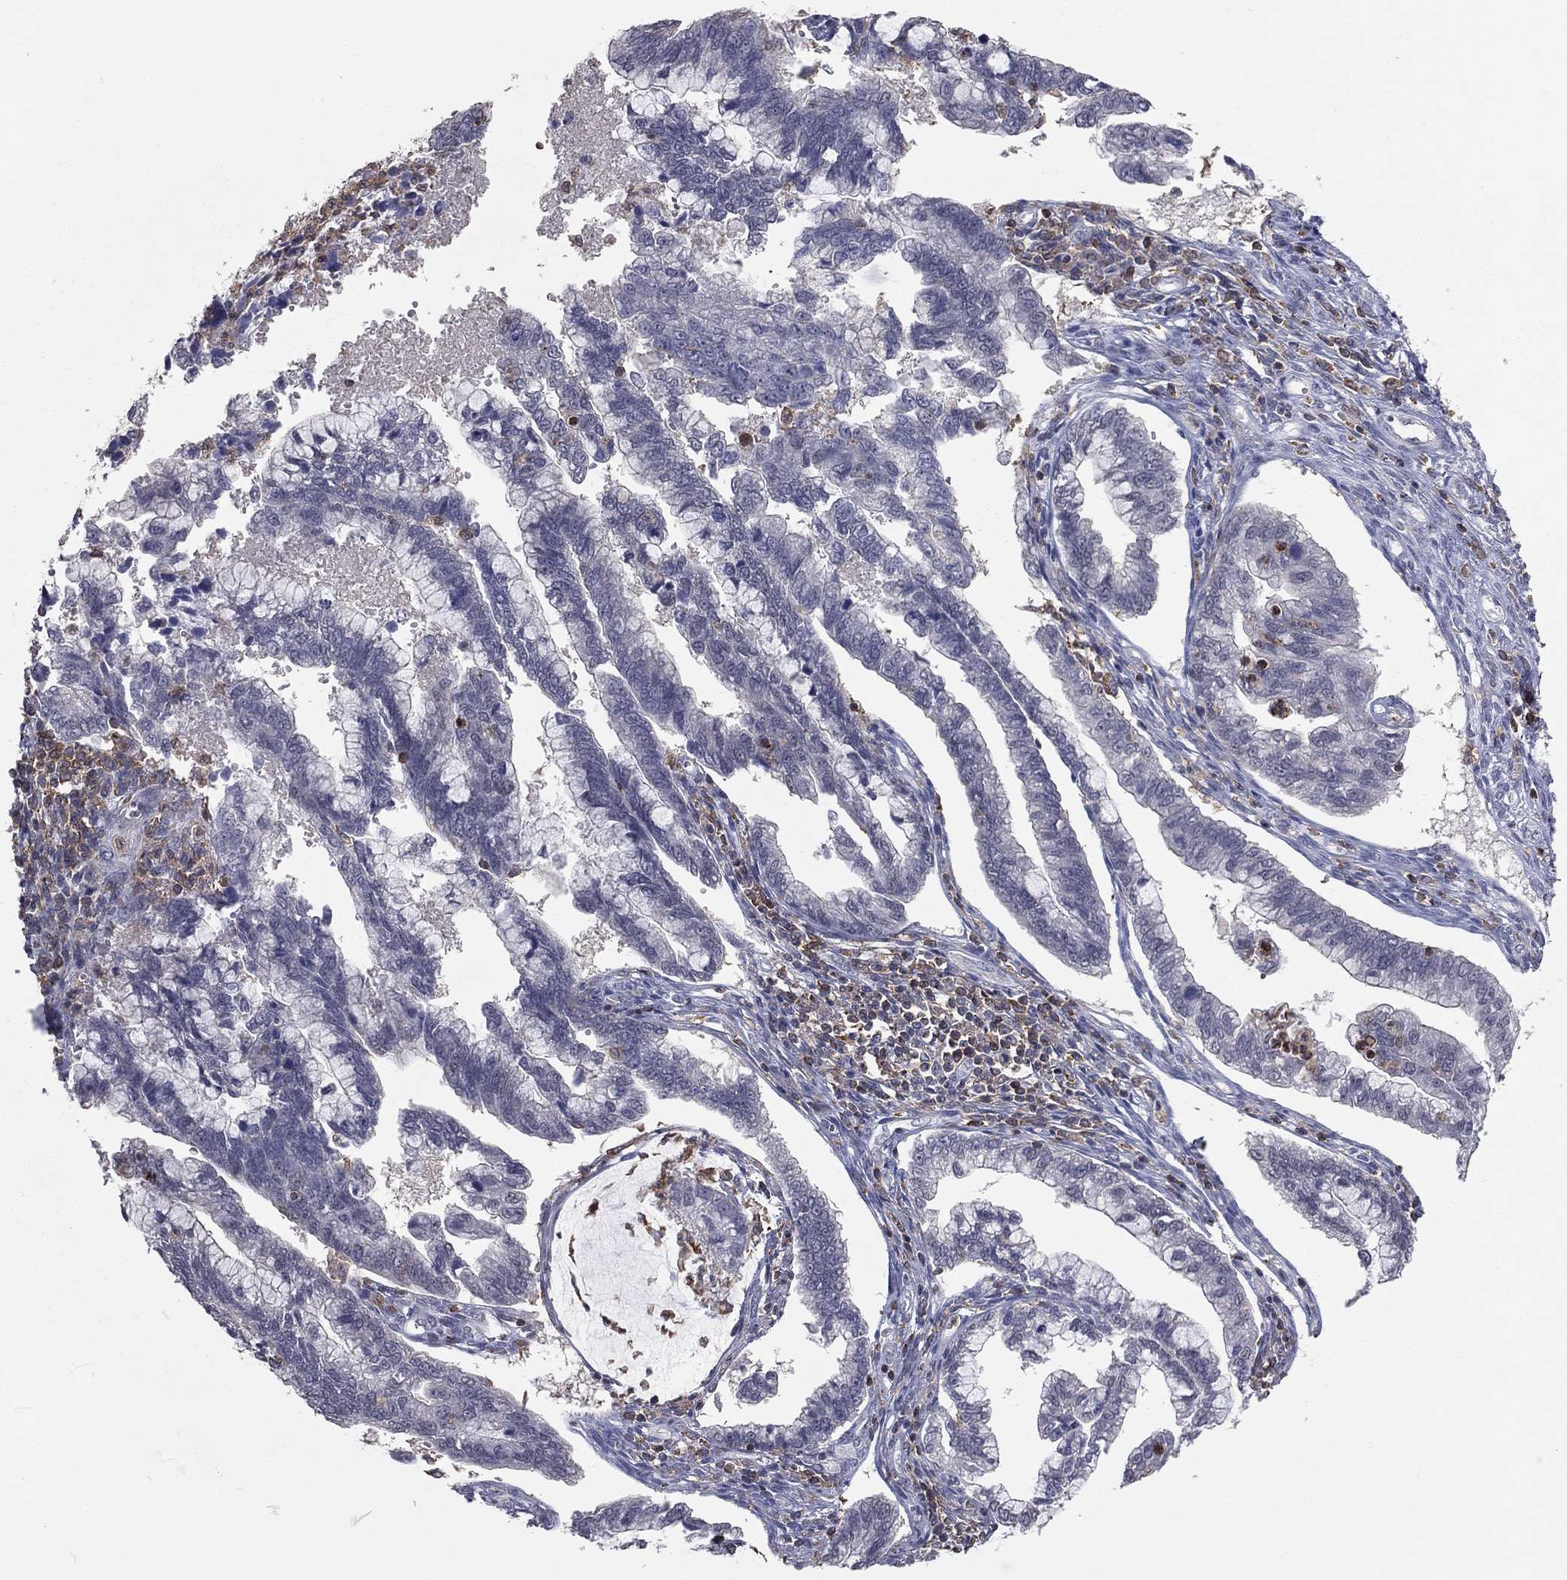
{"staining": {"intensity": "negative", "quantity": "none", "location": "none"}, "tissue": "cervical cancer", "cell_type": "Tumor cells", "image_type": "cancer", "snomed": [{"axis": "morphology", "description": "Adenocarcinoma, NOS"}, {"axis": "topography", "description": "Cervix"}], "caption": "A high-resolution micrograph shows immunohistochemistry (IHC) staining of cervical adenocarcinoma, which shows no significant positivity in tumor cells.", "gene": "PSTPIP1", "patient": {"sex": "female", "age": 44}}